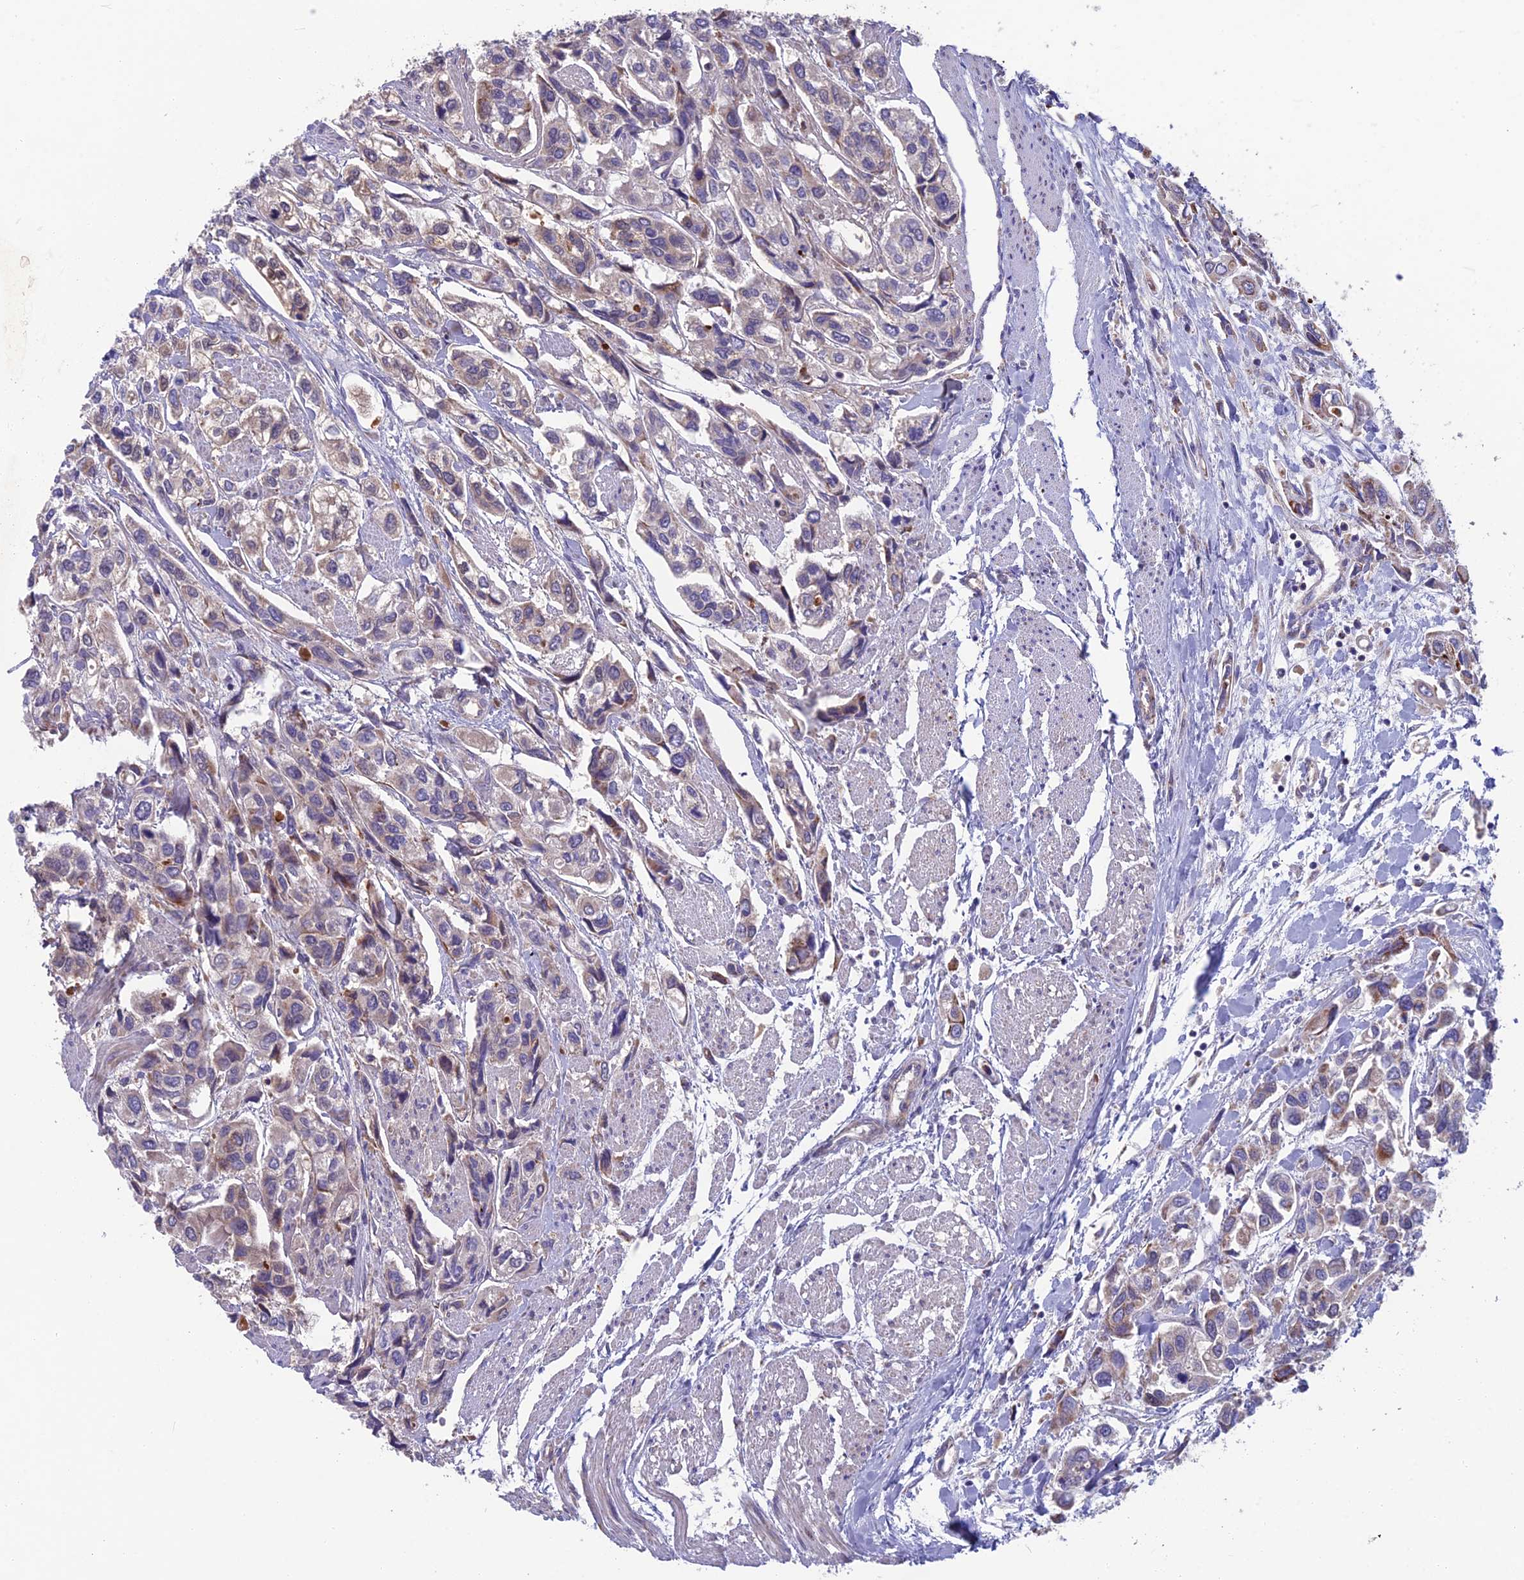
{"staining": {"intensity": "weak", "quantity": "25%-75%", "location": "cytoplasmic/membranous"}, "tissue": "urothelial cancer", "cell_type": "Tumor cells", "image_type": "cancer", "snomed": [{"axis": "morphology", "description": "Urothelial carcinoma, High grade"}, {"axis": "topography", "description": "Urinary bladder"}], "caption": "Immunohistochemical staining of urothelial cancer reveals weak cytoplasmic/membranous protein expression in about 25%-75% of tumor cells. (DAB (3,3'-diaminobenzidine) IHC with brightfield microscopy, high magnification).", "gene": "CS", "patient": {"sex": "male", "age": 67}}